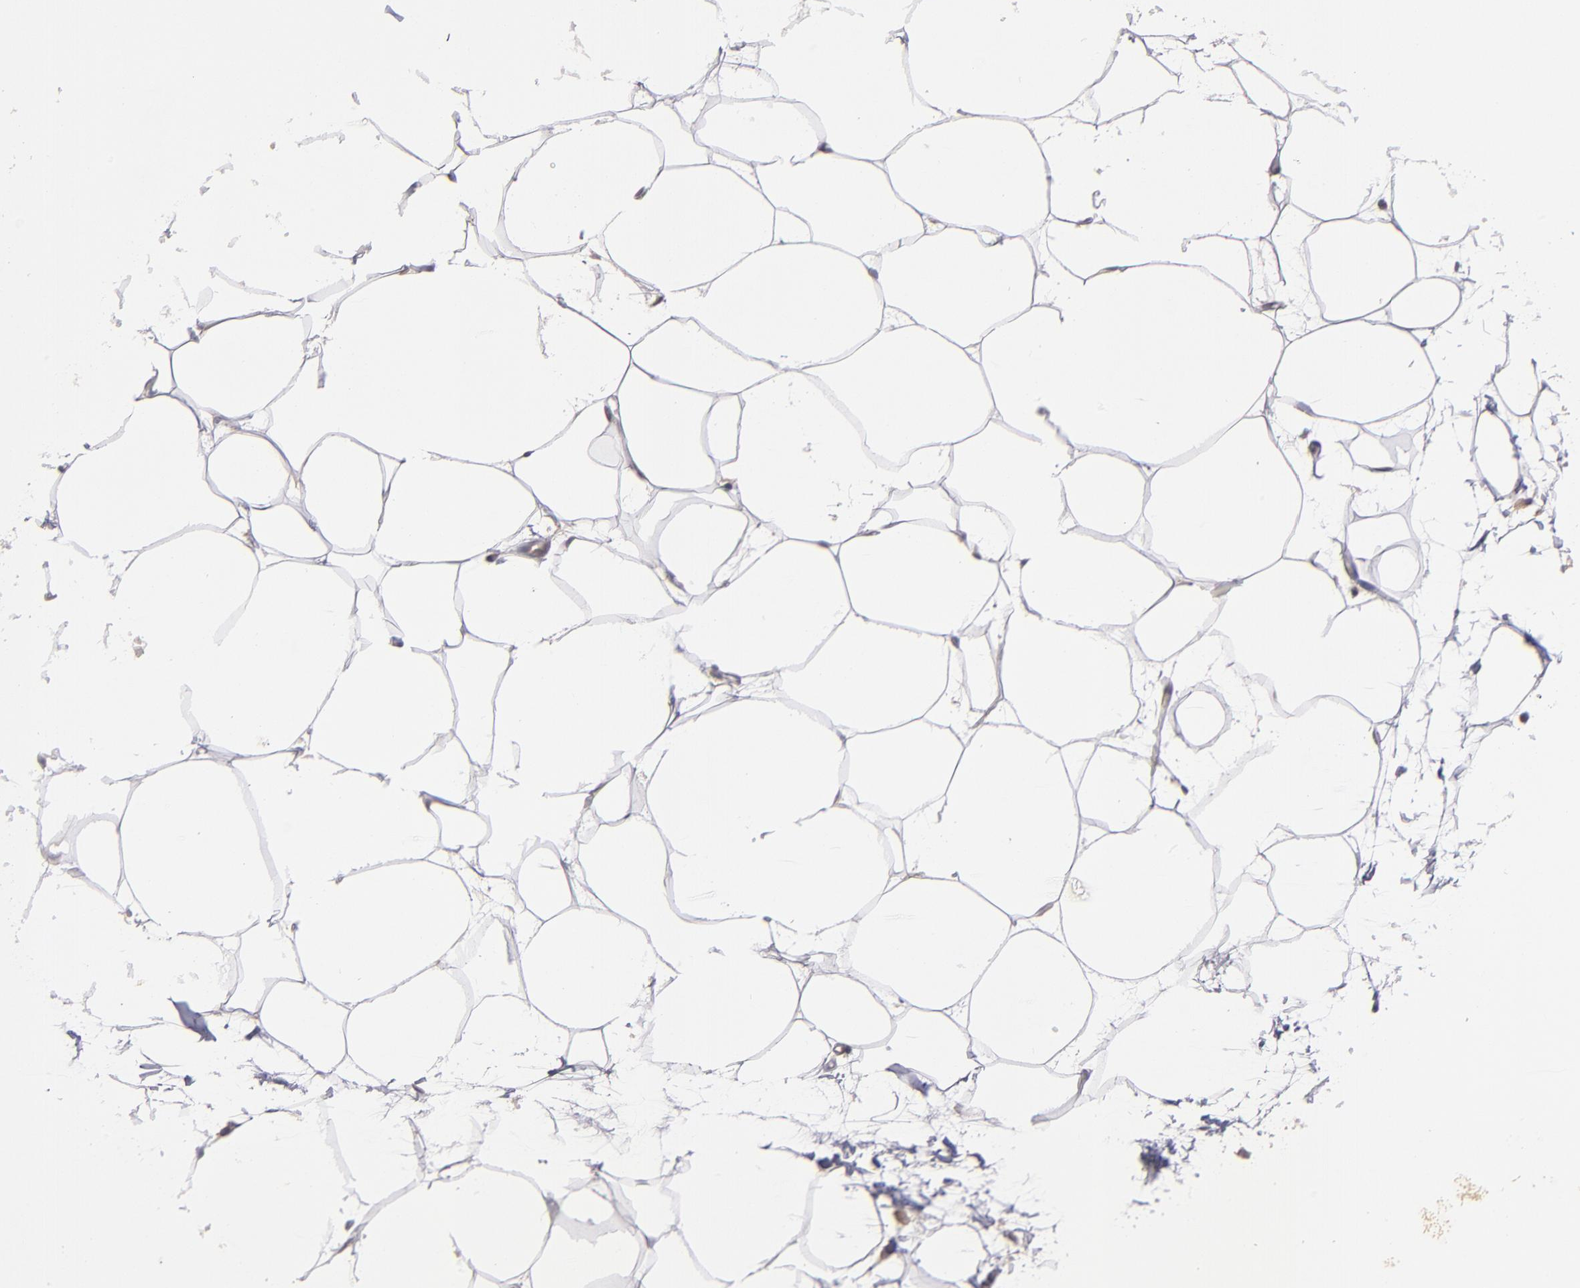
{"staining": {"intensity": "negative", "quantity": "none", "location": "none"}, "tissue": "adipose tissue", "cell_type": "Adipocytes", "image_type": "normal", "snomed": [{"axis": "morphology", "description": "Normal tissue, NOS"}, {"axis": "morphology", "description": "Duct carcinoma"}, {"axis": "topography", "description": "Breast"}, {"axis": "topography", "description": "Adipose tissue"}], "caption": "This is a photomicrograph of immunohistochemistry (IHC) staining of unremarkable adipose tissue, which shows no expression in adipocytes. (Stains: DAB (3,3'-diaminobenzidine) immunohistochemistry (IHC) with hematoxylin counter stain, Microscopy: brightfield microscopy at high magnification).", "gene": "CTSO", "patient": {"sex": "female", "age": 37}}